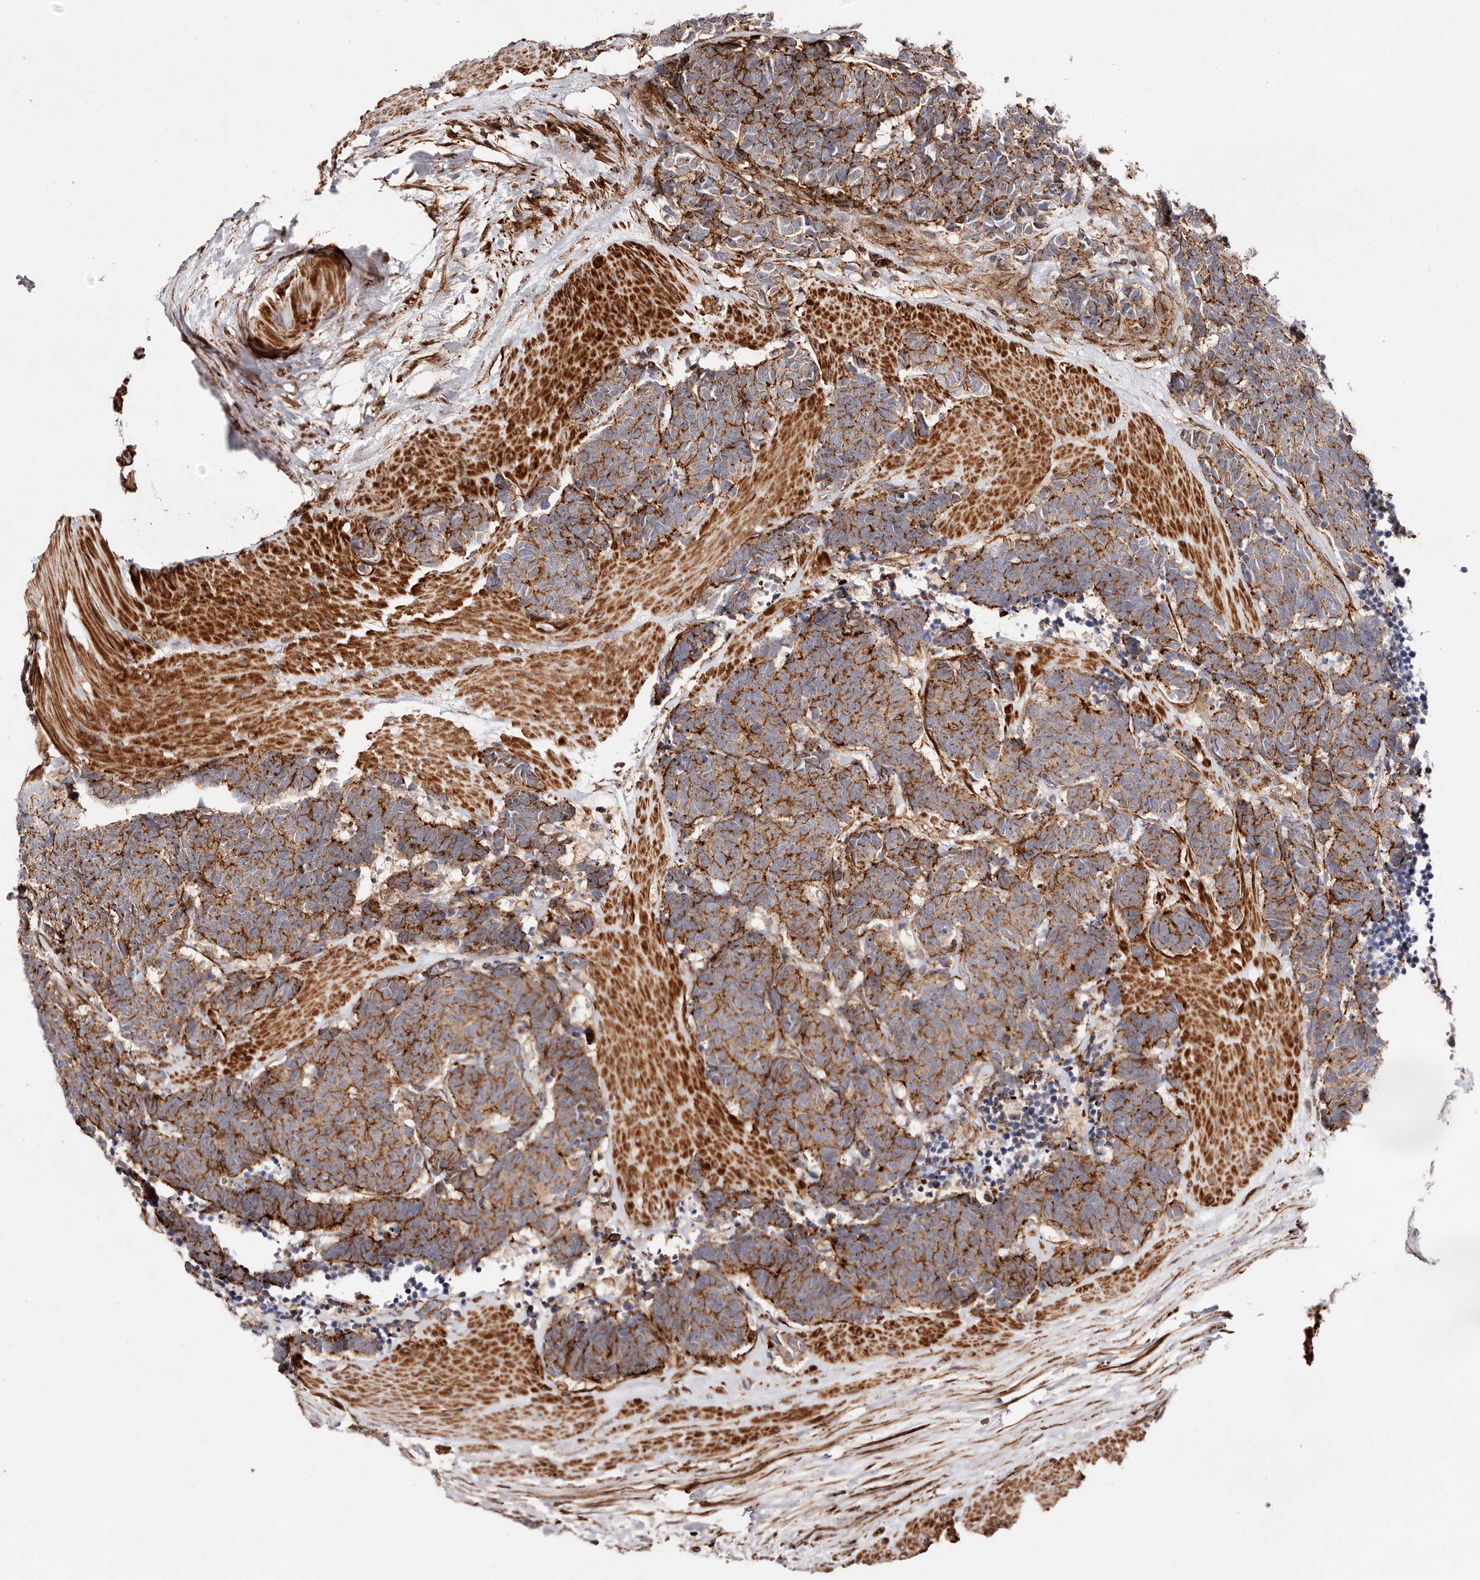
{"staining": {"intensity": "strong", "quantity": ">75%", "location": "cytoplasmic/membranous"}, "tissue": "carcinoid", "cell_type": "Tumor cells", "image_type": "cancer", "snomed": [{"axis": "morphology", "description": "Carcinoma, NOS"}, {"axis": "morphology", "description": "Carcinoid, malignant, NOS"}, {"axis": "topography", "description": "Urinary bladder"}], "caption": "Carcinoid stained with a brown dye displays strong cytoplasmic/membranous positive expression in about >75% of tumor cells.", "gene": "PTPN22", "patient": {"sex": "male", "age": 57}}